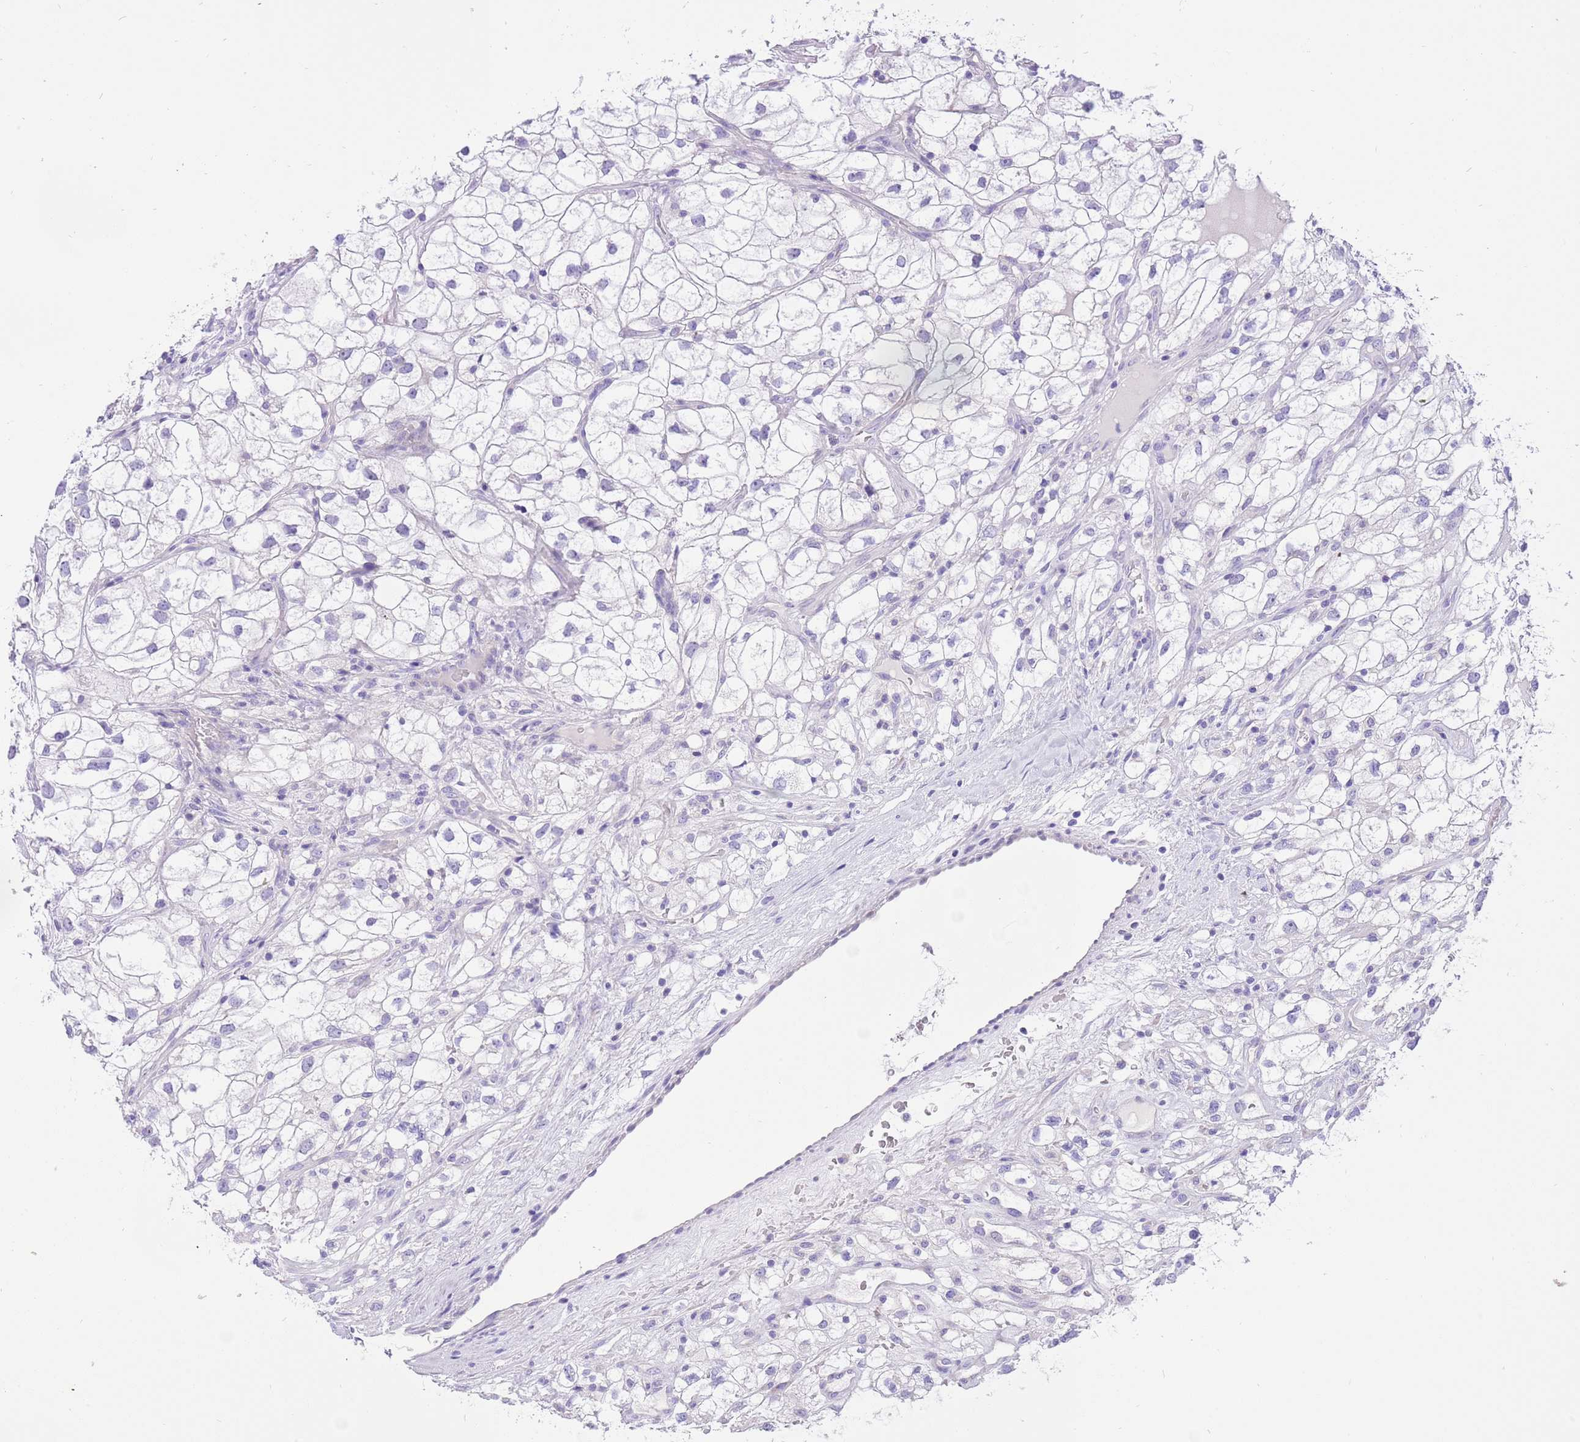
{"staining": {"intensity": "negative", "quantity": "none", "location": "none"}, "tissue": "renal cancer", "cell_type": "Tumor cells", "image_type": "cancer", "snomed": [{"axis": "morphology", "description": "Adenocarcinoma, NOS"}, {"axis": "topography", "description": "Kidney"}], "caption": "Renal cancer (adenocarcinoma) was stained to show a protein in brown. There is no significant staining in tumor cells.", "gene": "R3HDM4", "patient": {"sex": "male", "age": 59}}